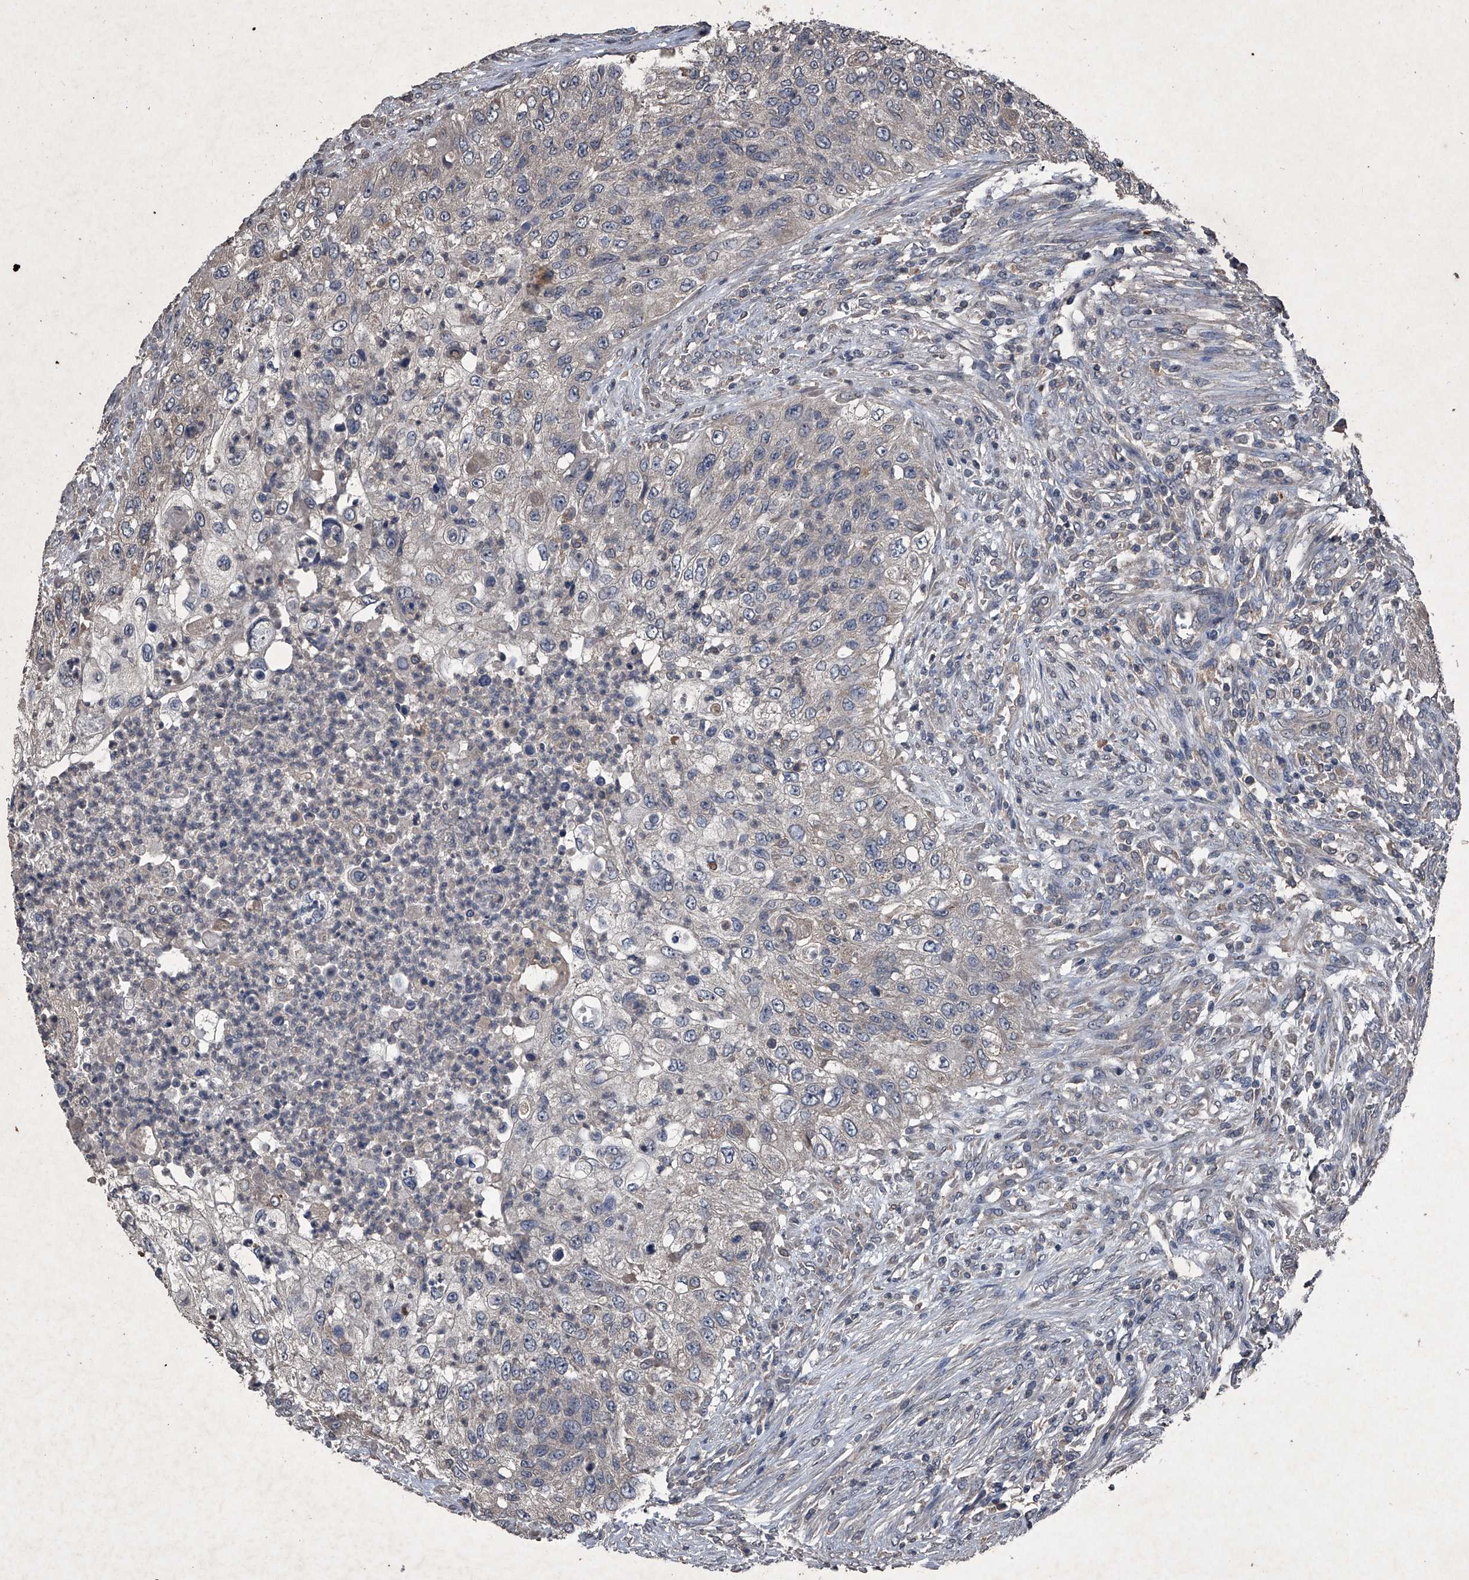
{"staining": {"intensity": "negative", "quantity": "none", "location": "none"}, "tissue": "urothelial cancer", "cell_type": "Tumor cells", "image_type": "cancer", "snomed": [{"axis": "morphology", "description": "Urothelial carcinoma, High grade"}, {"axis": "topography", "description": "Urinary bladder"}], "caption": "IHC of human urothelial carcinoma (high-grade) demonstrates no staining in tumor cells.", "gene": "MAPKAP1", "patient": {"sex": "female", "age": 60}}